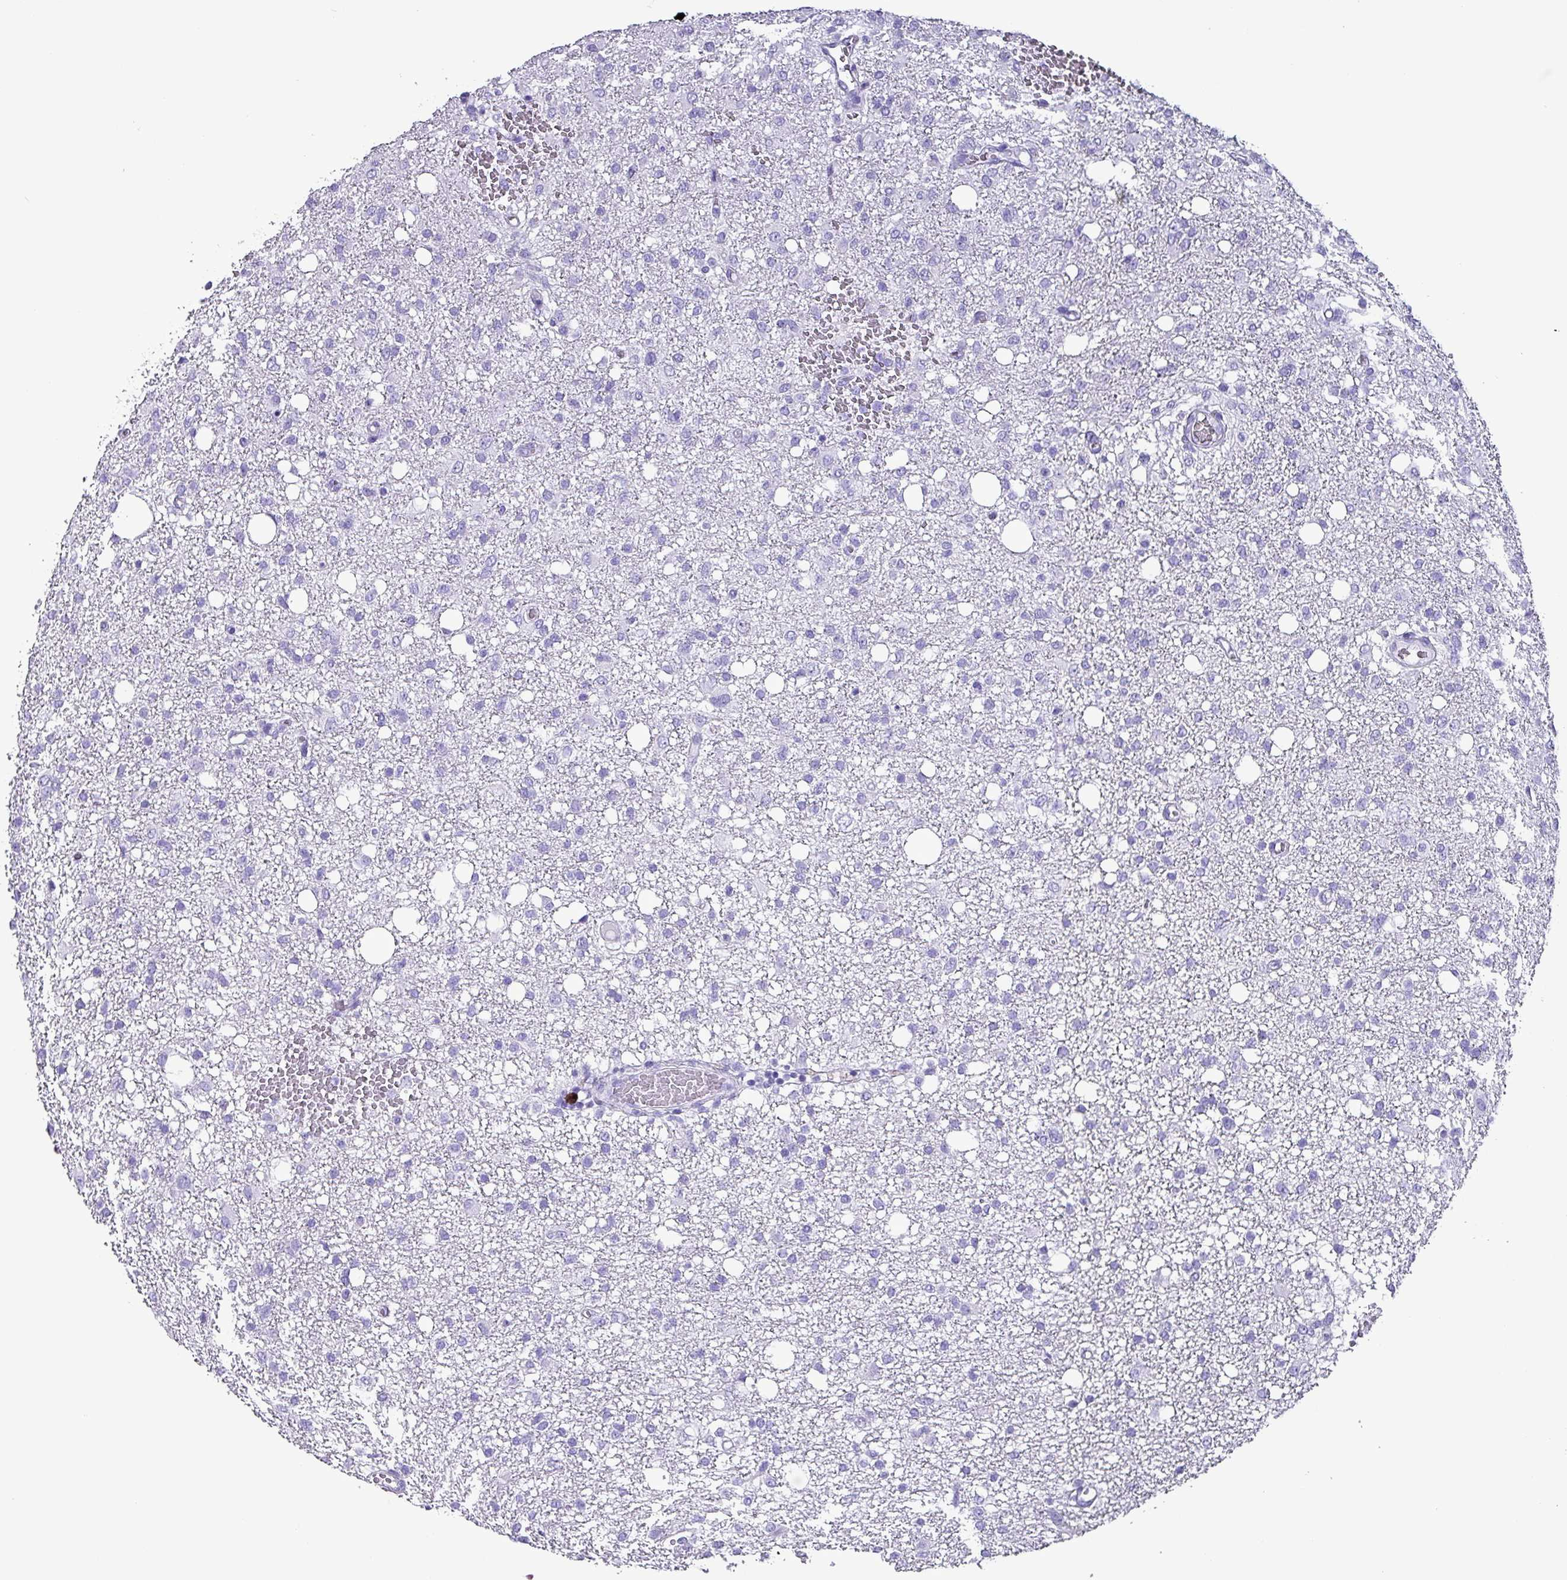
{"staining": {"intensity": "negative", "quantity": "none", "location": "none"}, "tissue": "glioma", "cell_type": "Tumor cells", "image_type": "cancer", "snomed": [{"axis": "morphology", "description": "Glioma, malignant, High grade"}, {"axis": "topography", "description": "Brain"}], "caption": "High power microscopy photomicrograph of an IHC histopathology image of glioma, revealing no significant expression in tumor cells. Nuclei are stained in blue.", "gene": "KRT6C", "patient": {"sex": "female", "age": 59}}